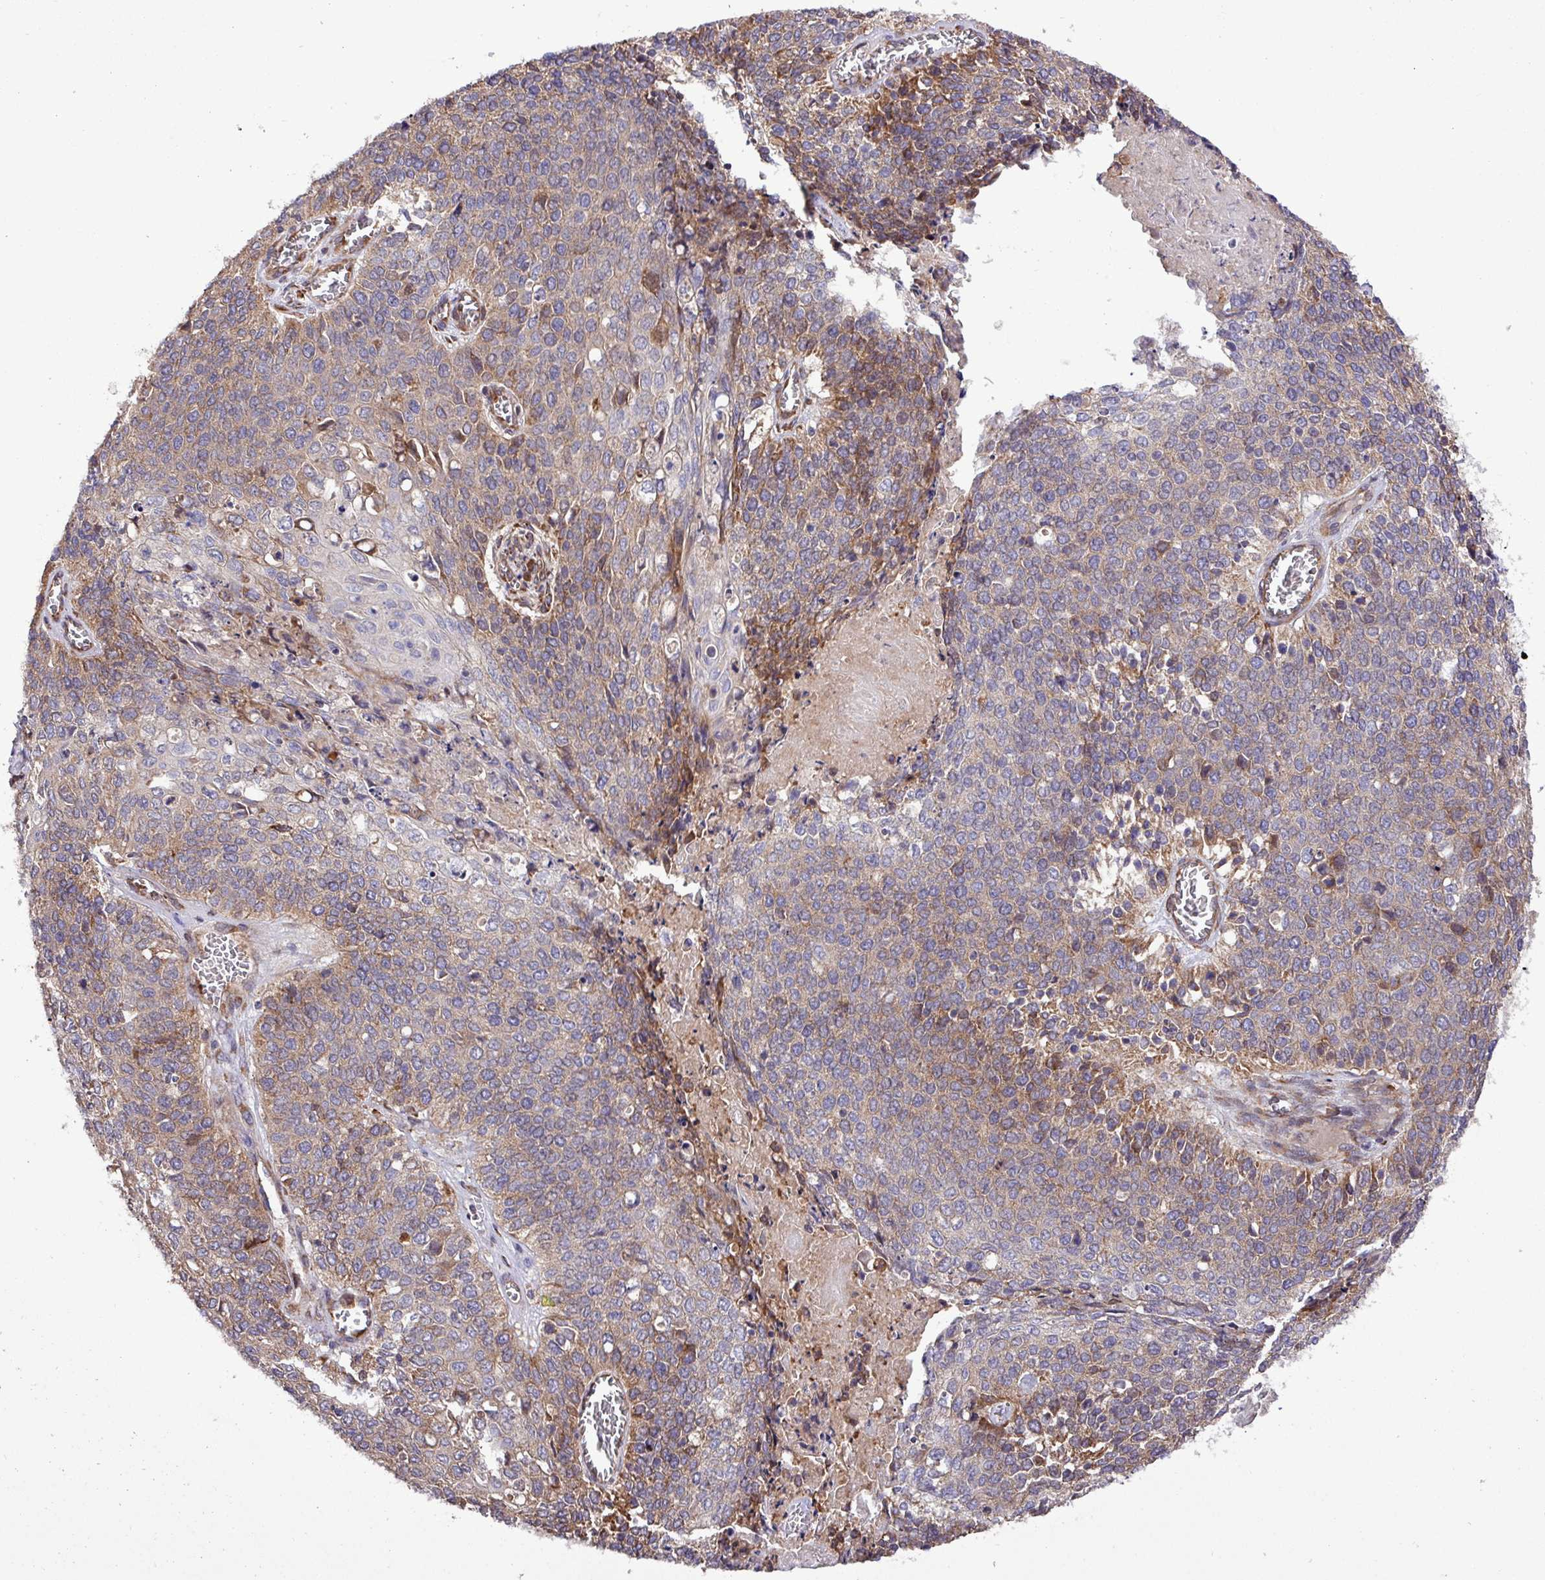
{"staining": {"intensity": "moderate", "quantity": "25%-75%", "location": "cytoplasmic/membranous"}, "tissue": "cervical cancer", "cell_type": "Tumor cells", "image_type": "cancer", "snomed": [{"axis": "morphology", "description": "Squamous cell carcinoma, NOS"}, {"axis": "topography", "description": "Cervix"}], "caption": "Immunohistochemical staining of human cervical squamous cell carcinoma shows medium levels of moderate cytoplasmic/membranous staining in approximately 25%-75% of tumor cells. (brown staining indicates protein expression, while blue staining denotes nuclei).", "gene": "MEGF6", "patient": {"sex": "female", "age": 39}}